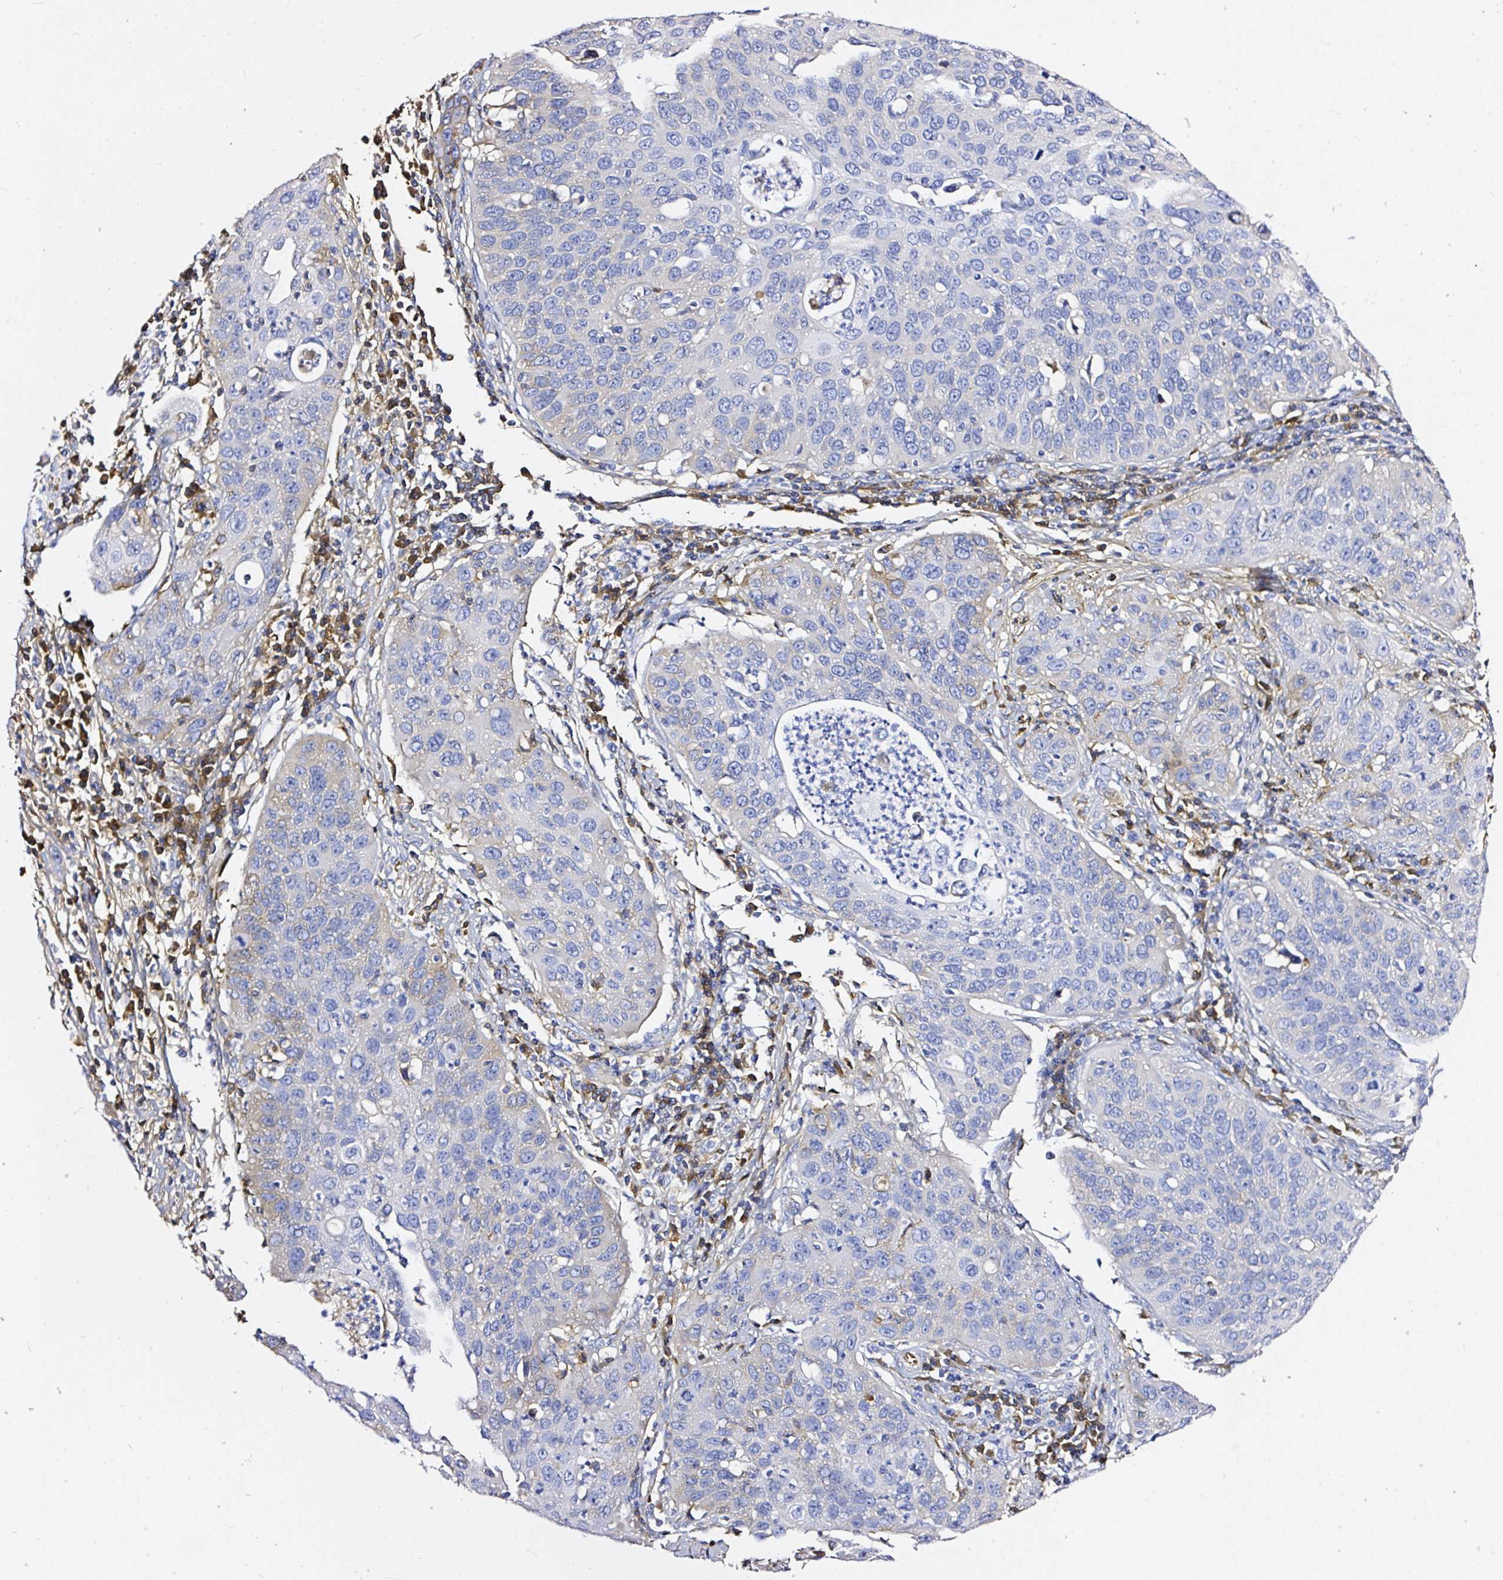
{"staining": {"intensity": "negative", "quantity": "none", "location": "none"}, "tissue": "cervical cancer", "cell_type": "Tumor cells", "image_type": "cancer", "snomed": [{"axis": "morphology", "description": "Squamous cell carcinoma, NOS"}, {"axis": "topography", "description": "Cervix"}], "caption": "This is an immunohistochemistry (IHC) photomicrograph of cervical cancer (squamous cell carcinoma). There is no expression in tumor cells.", "gene": "CLEC3B", "patient": {"sex": "female", "age": 36}}